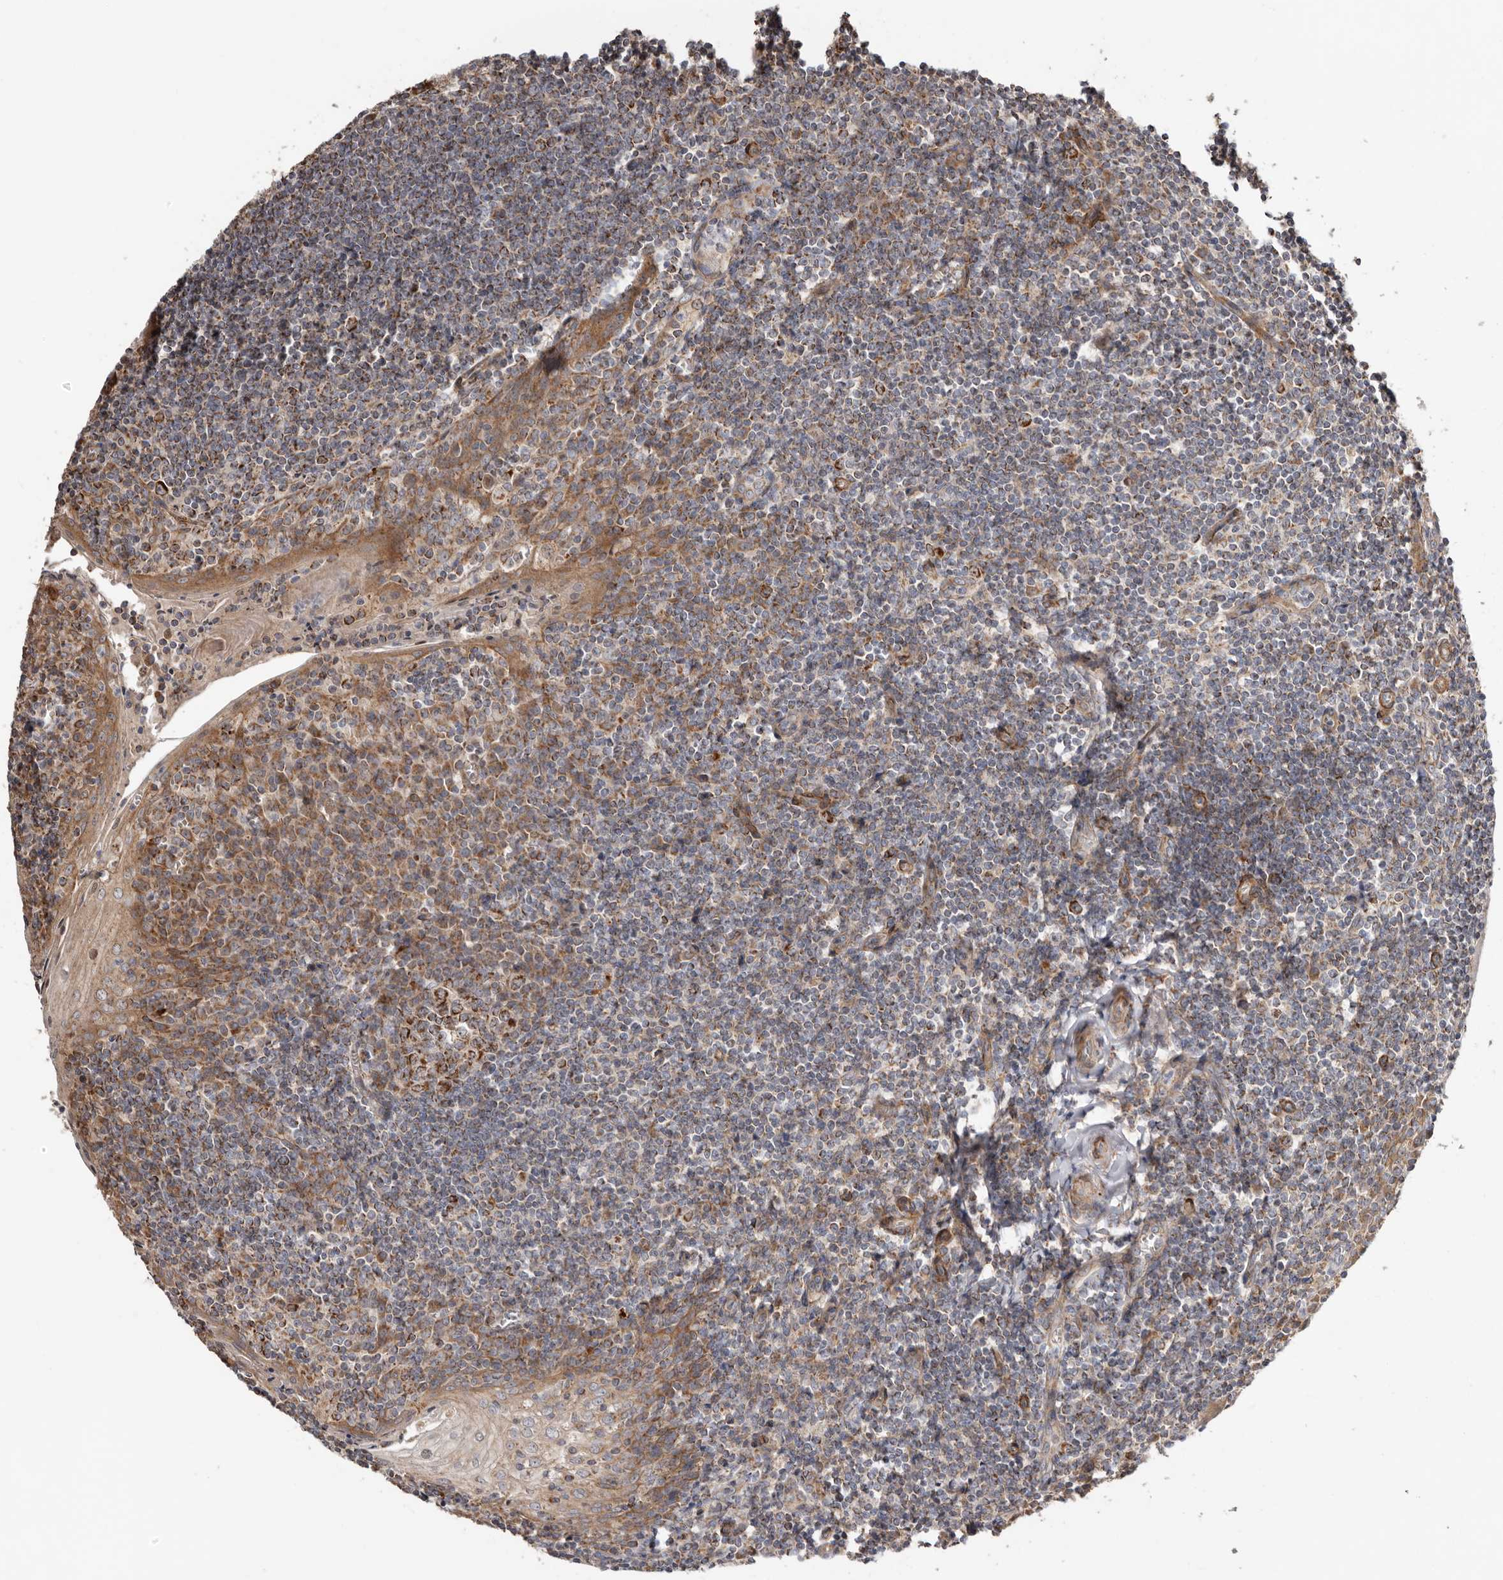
{"staining": {"intensity": "strong", "quantity": ">75%", "location": "cytoplasmic/membranous"}, "tissue": "tonsil", "cell_type": "Germinal center cells", "image_type": "normal", "snomed": [{"axis": "morphology", "description": "Normal tissue, NOS"}, {"axis": "topography", "description": "Tonsil"}], "caption": "Immunohistochemical staining of unremarkable human tonsil shows high levels of strong cytoplasmic/membranous expression in approximately >75% of germinal center cells.", "gene": "PROKR1", "patient": {"sex": "male", "age": 27}}